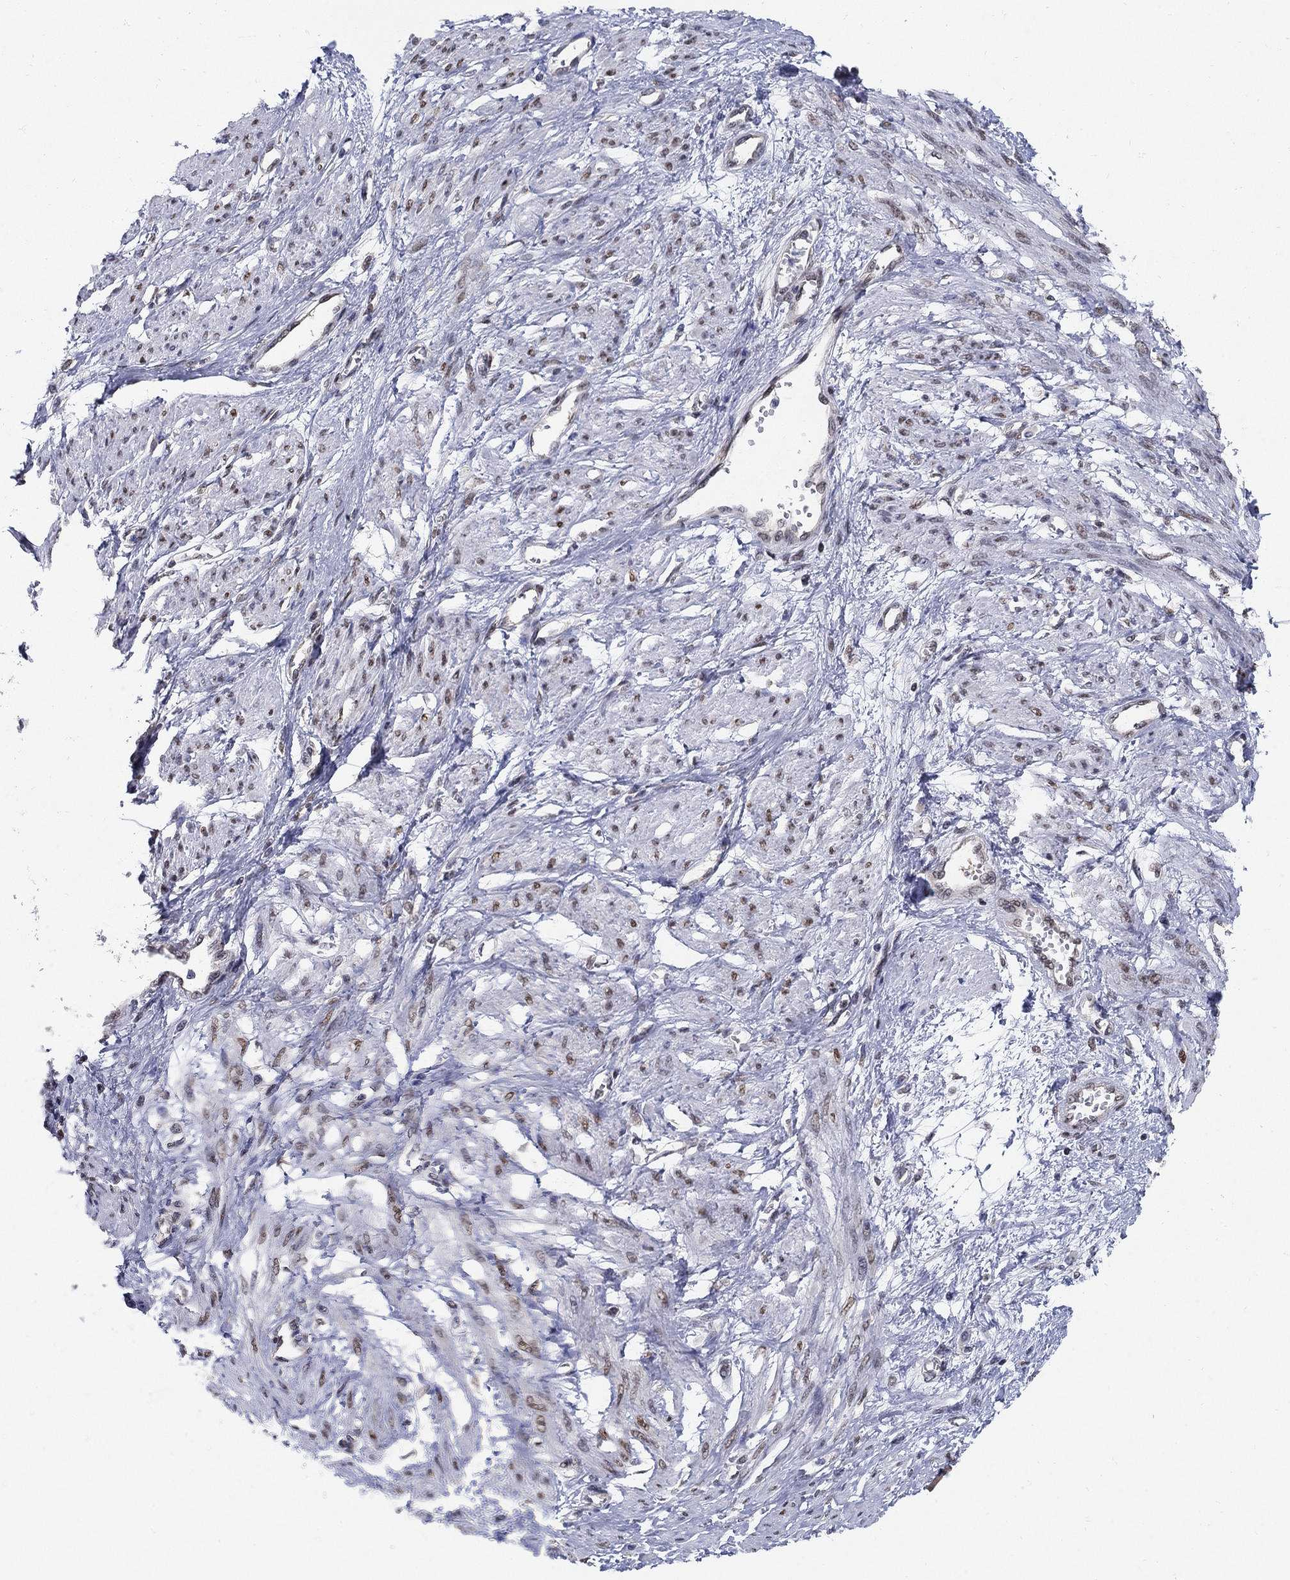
{"staining": {"intensity": "moderate", "quantity": "25%-75%", "location": "nuclear"}, "tissue": "smooth muscle", "cell_type": "Smooth muscle cells", "image_type": "normal", "snomed": [{"axis": "morphology", "description": "Normal tissue, NOS"}, {"axis": "topography", "description": "Smooth muscle"}, {"axis": "topography", "description": "Uterus"}], "caption": "Immunohistochemistry photomicrograph of normal smooth muscle: smooth muscle stained using IHC exhibits medium levels of moderate protein expression localized specifically in the nuclear of smooth muscle cells, appearing as a nuclear brown color.", "gene": "CENPE", "patient": {"sex": "female", "age": 39}}